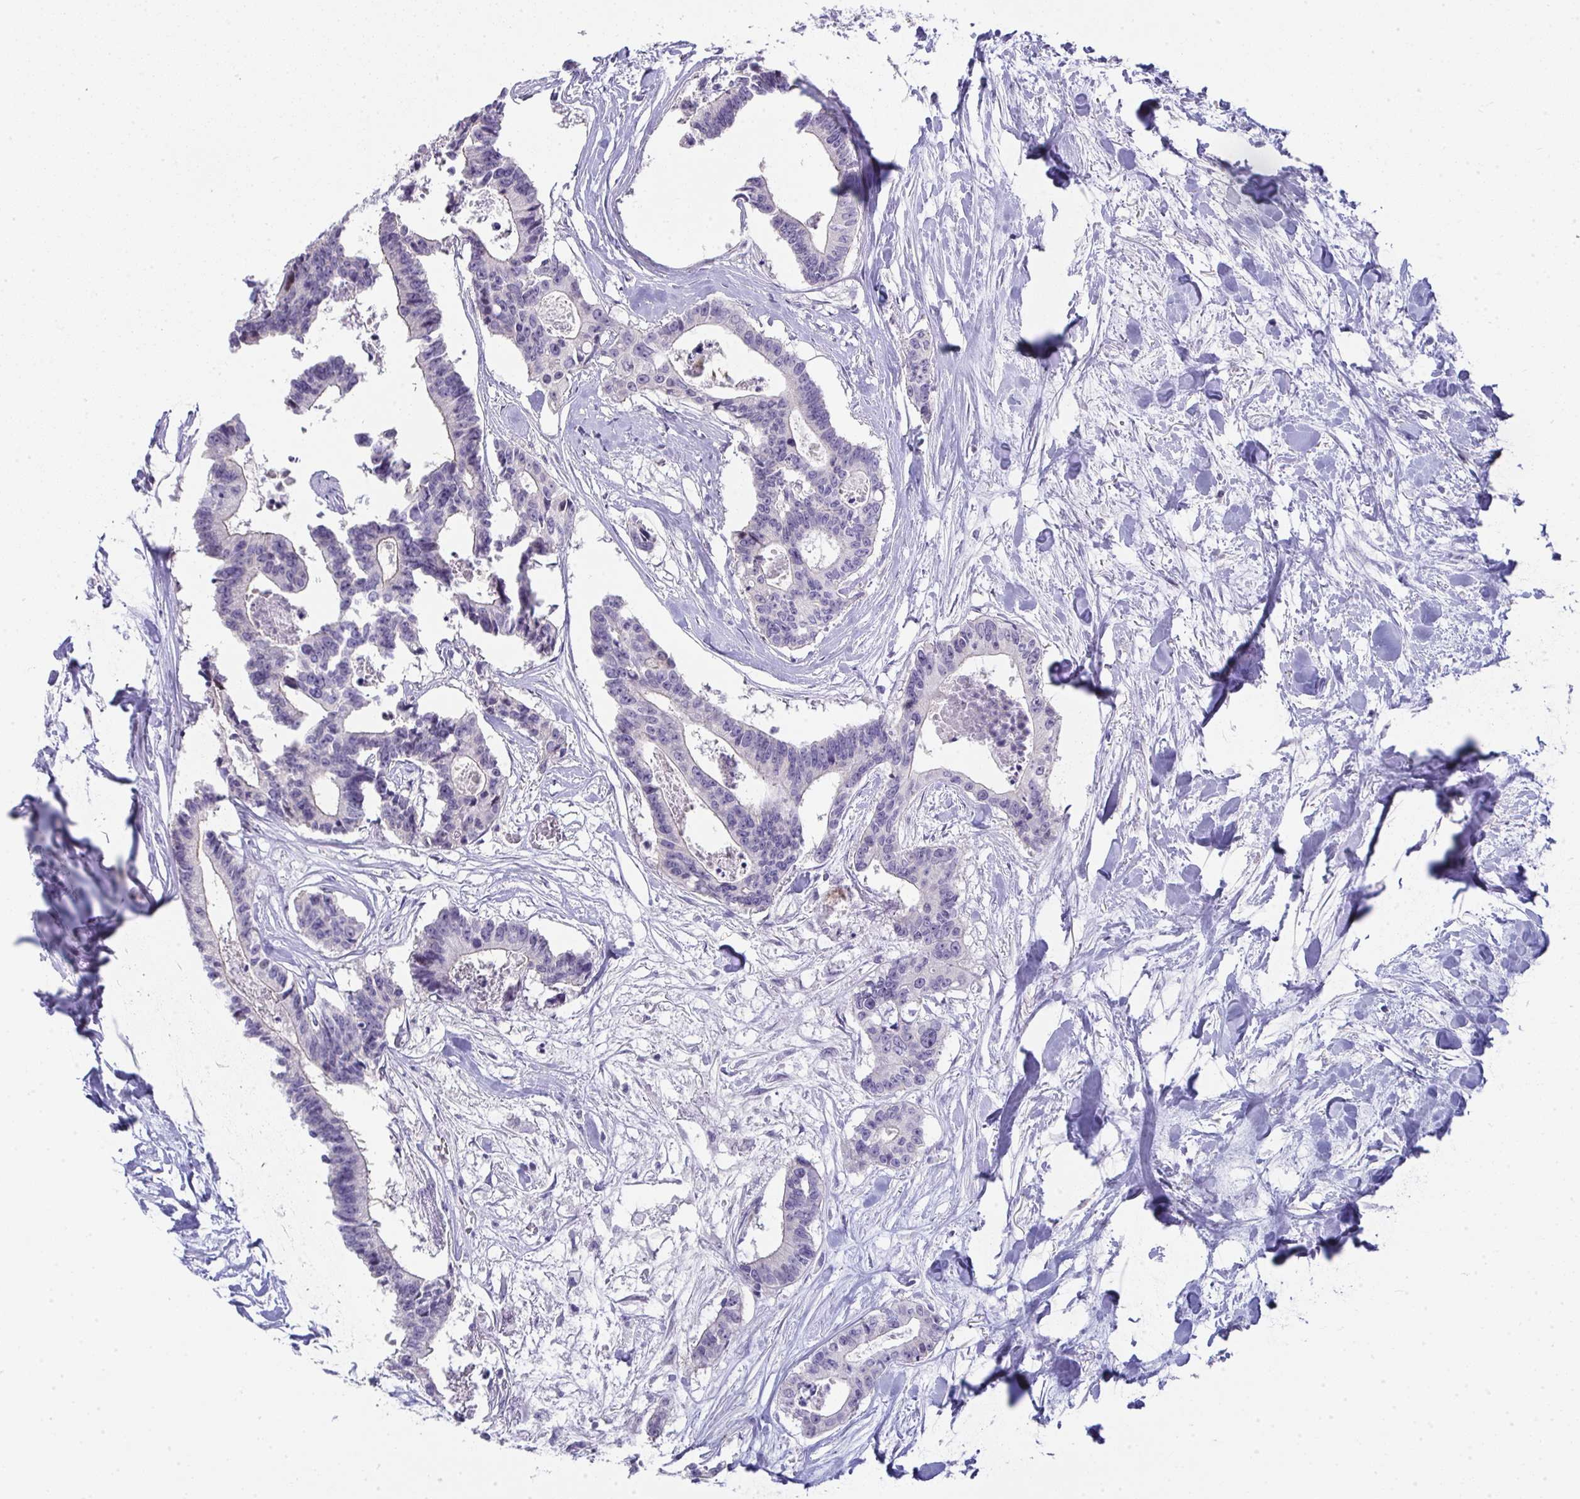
{"staining": {"intensity": "negative", "quantity": "none", "location": "none"}, "tissue": "colorectal cancer", "cell_type": "Tumor cells", "image_type": "cancer", "snomed": [{"axis": "morphology", "description": "Adenocarcinoma, NOS"}, {"axis": "topography", "description": "Rectum"}], "caption": "Tumor cells are negative for brown protein staining in colorectal adenocarcinoma.", "gene": "GALNT16", "patient": {"sex": "male", "age": 57}}